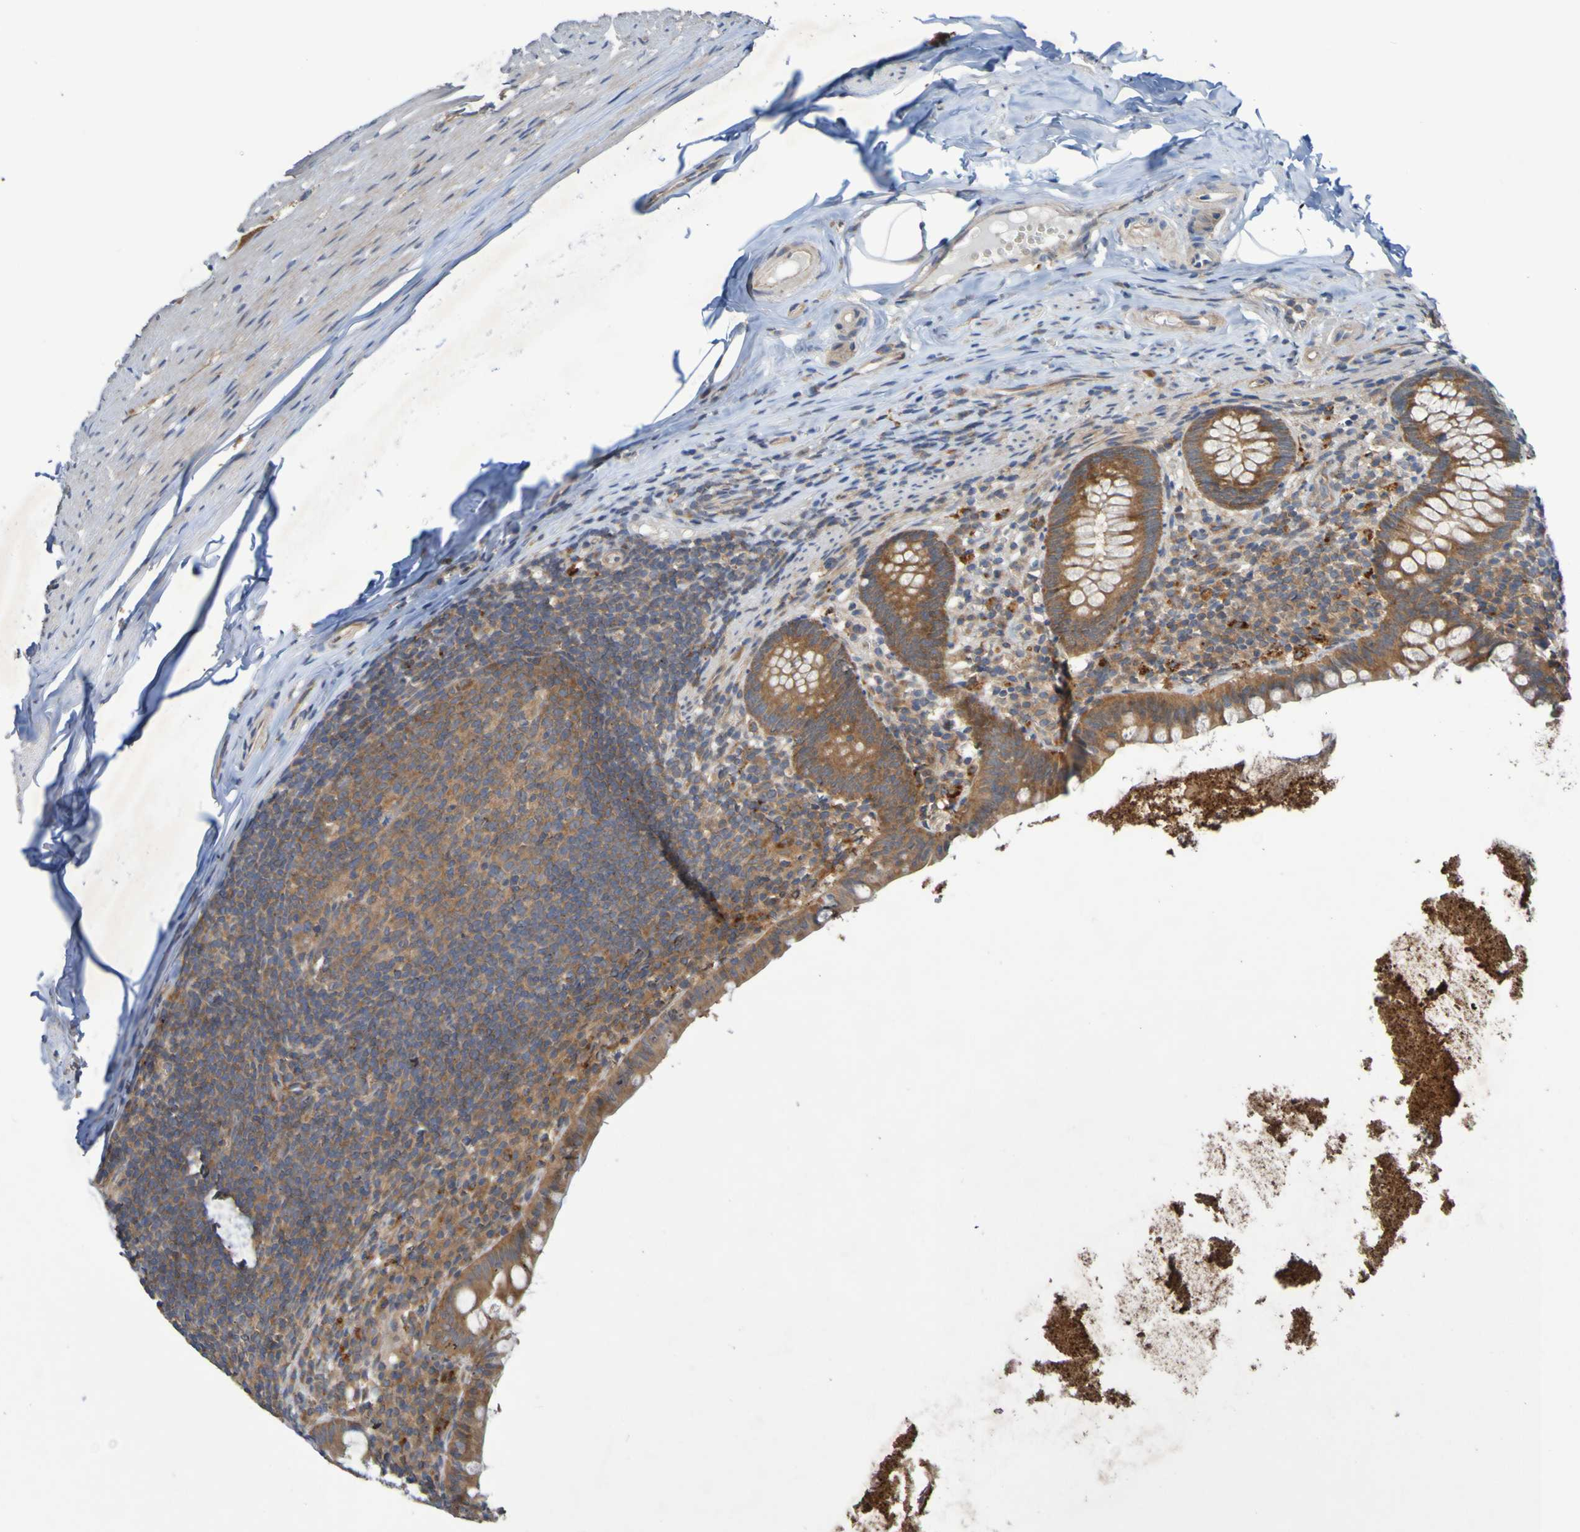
{"staining": {"intensity": "moderate", "quantity": ">75%", "location": "cytoplasmic/membranous"}, "tissue": "appendix", "cell_type": "Glandular cells", "image_type": "normal", "snomed": [{"axis": "morphology", "description": "Normal tissue, NOS"}, {"axis": "topography", "description": "Appendix"}], "caption": "Immunohistochemistry (IHC) micrograph of benign appendix: appendix stained using immunohistochemistry (IHC) reveals medium levels of moderate protein expression localized specifically in the cytoplasmic/membranous of glandular cells, appearing as a cytoplasmic/membranous brown color.", "gene": "SDK1", "patient": {"sex": "male", "age": 52}}